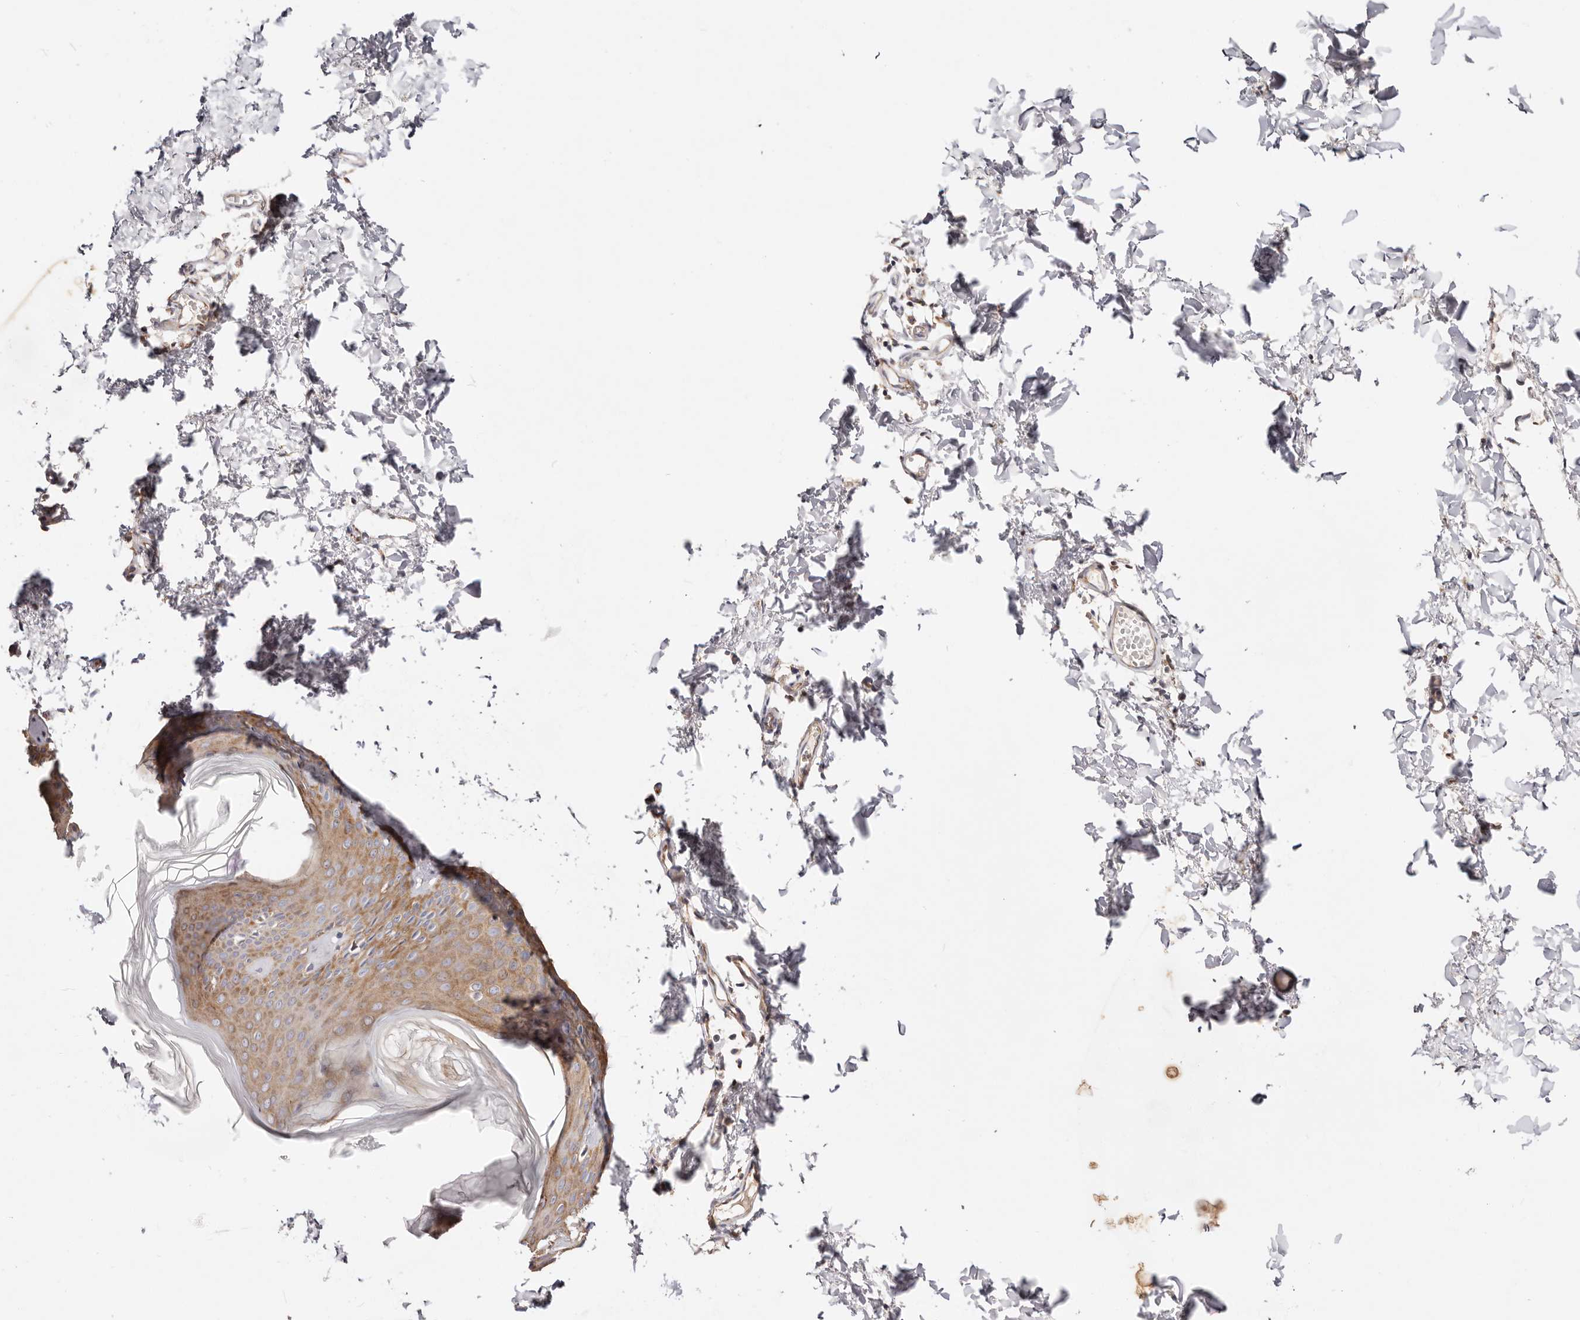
{"staining": {"intensity": "negative", "quantity": "none", "location": "none"}, "tissue": "skin", "cell_type": "Fibroblasts", "image_type": "normal", "snomed": [{"axis": "morphology", "description": "Normal tissue, NOS"}, {"axis": "topography", "description": "Skin"}], "caption": "The immunohistochemistry image has no significant positivity in fibroblasts of skin.", "gene": "GNA13", "patient": {"sex": "female", "age": 27}}